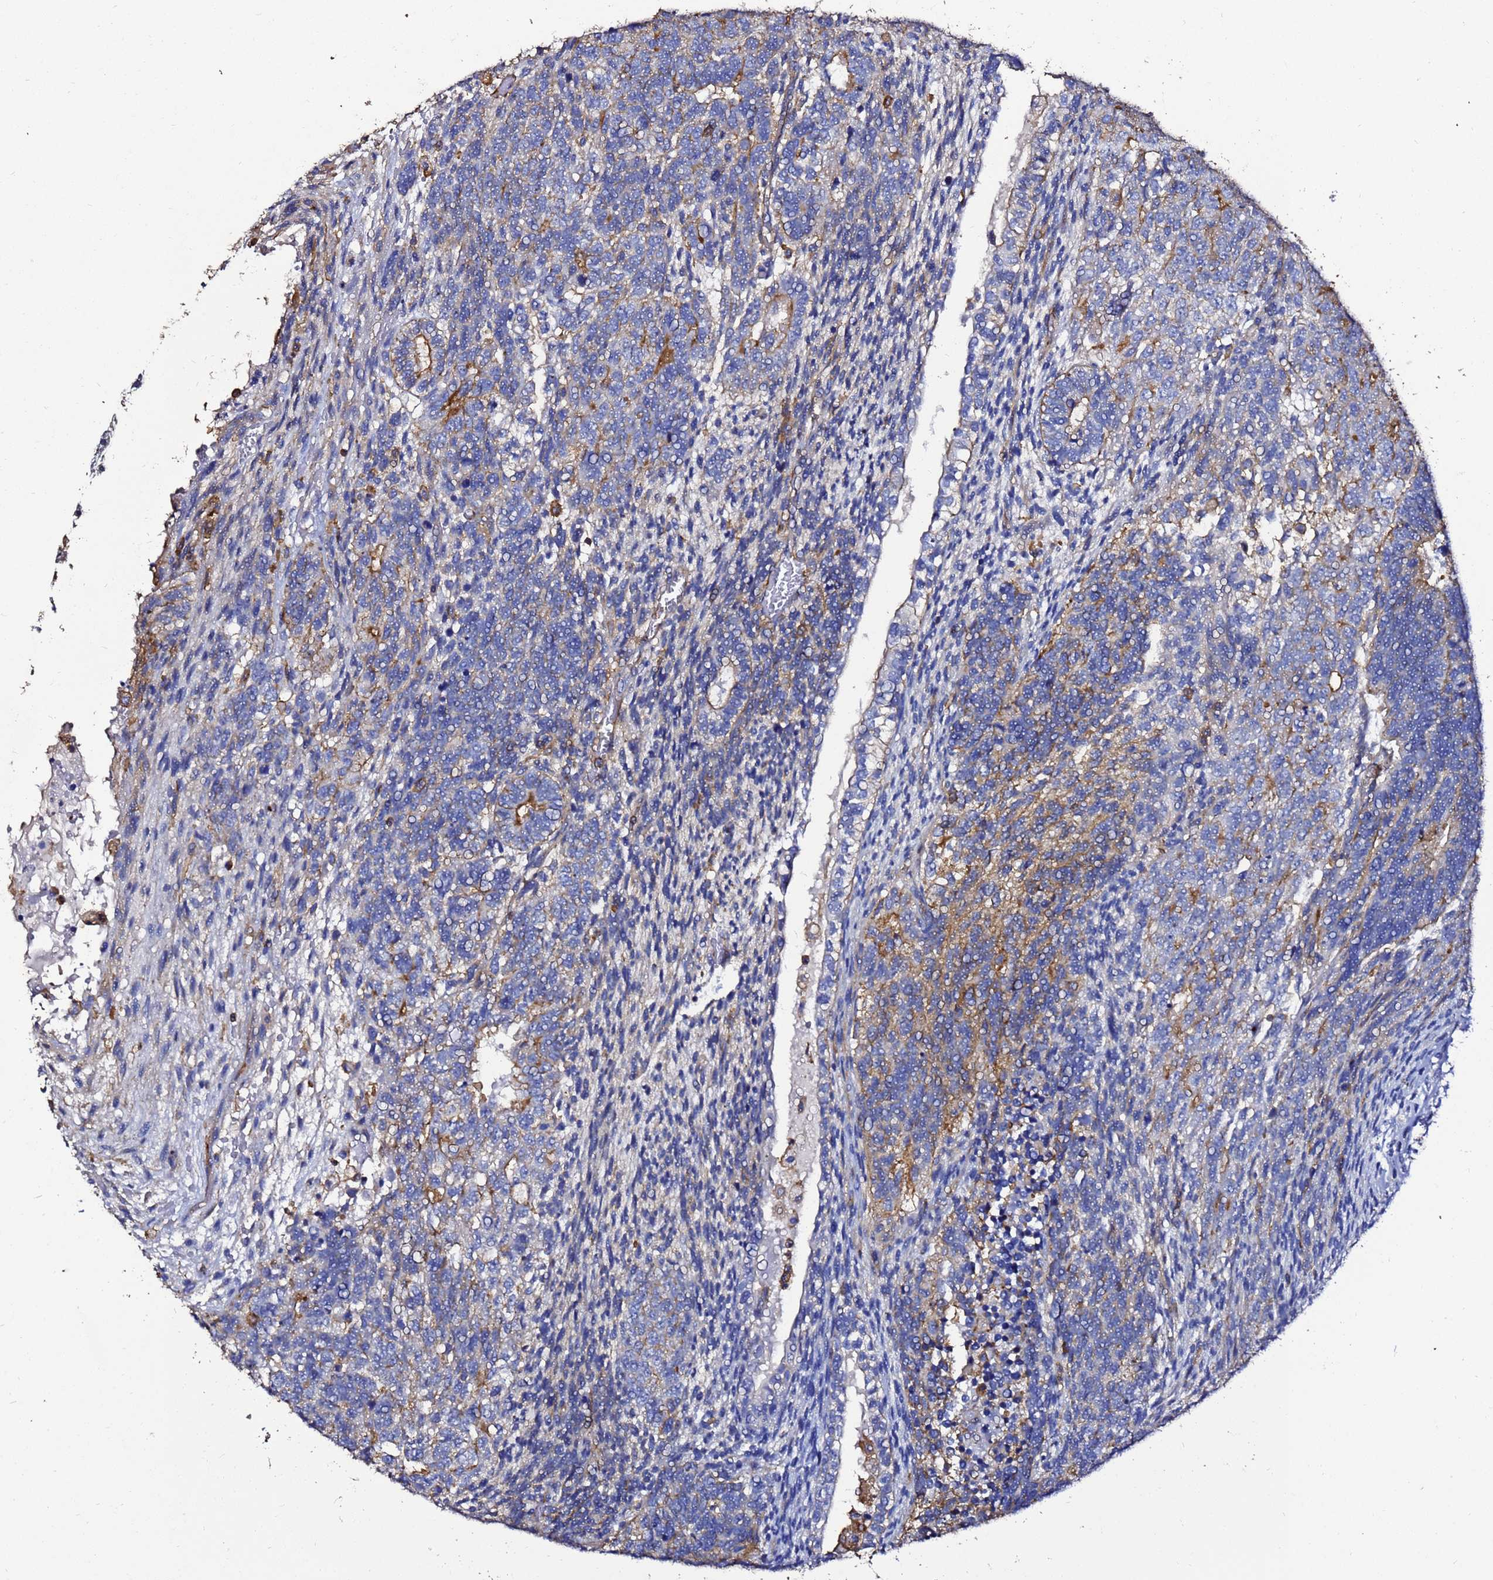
{"staining": {"intensity": "negative", "quantity": "none", "location": "none"}, "tissue": "testis cancer", "cell_type": "Tumor cells", "image_type": "cancer", "snomed": [{"axis": "morphology", "description": "Carcinoma, Embryonal, NOS"}, {"axis": "topography", "description": "Testis"}], "caption": "High power microscopy image of an IHC image of testis cancer, revealing no significant positivity in tumor cells.", "gene": "ACTB", "patient": {"sex": "male", "age": 23}}